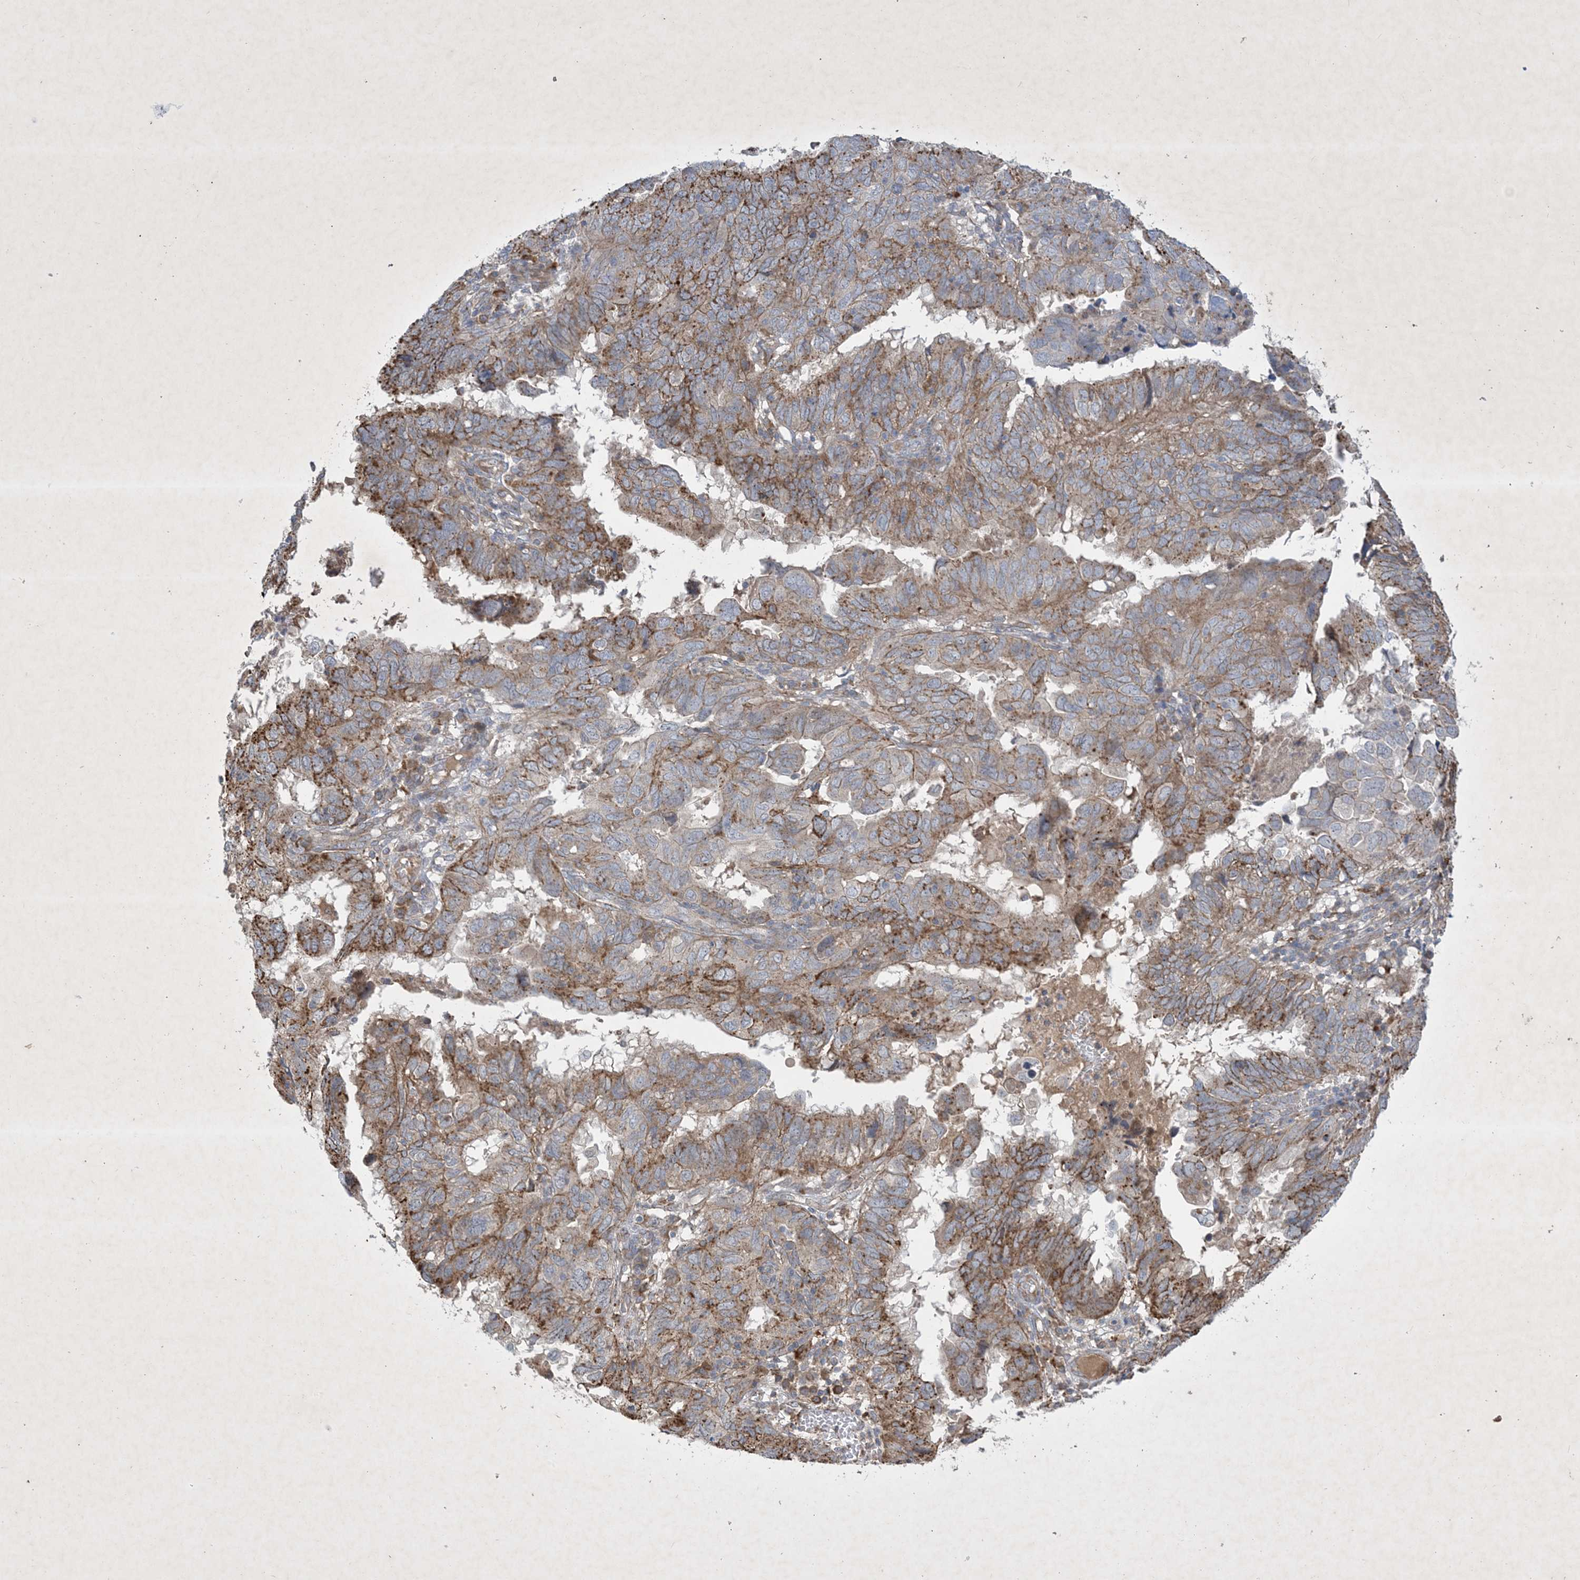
{"staining": {"intensity": "moderate", "quantity": ">75%", "location": "cytoplasmic/membranous"}, "tissue": "endometrial cancer", "cell_type": "Tumor cells", "image_type": "cancer", "snomed": [{"axis": "morphology", "description": "Adenocarcinoma, NOS"}, {"axis": "topography", "description": "Uterus"}], "caption": "Tumor cells display medium levels of moderate cytoplasmic/membranous staining in approximately >75% of cells in human endometrial cancer.", "gene": "MRPS18A", "patient": {"sex": "female", "age": 77}}